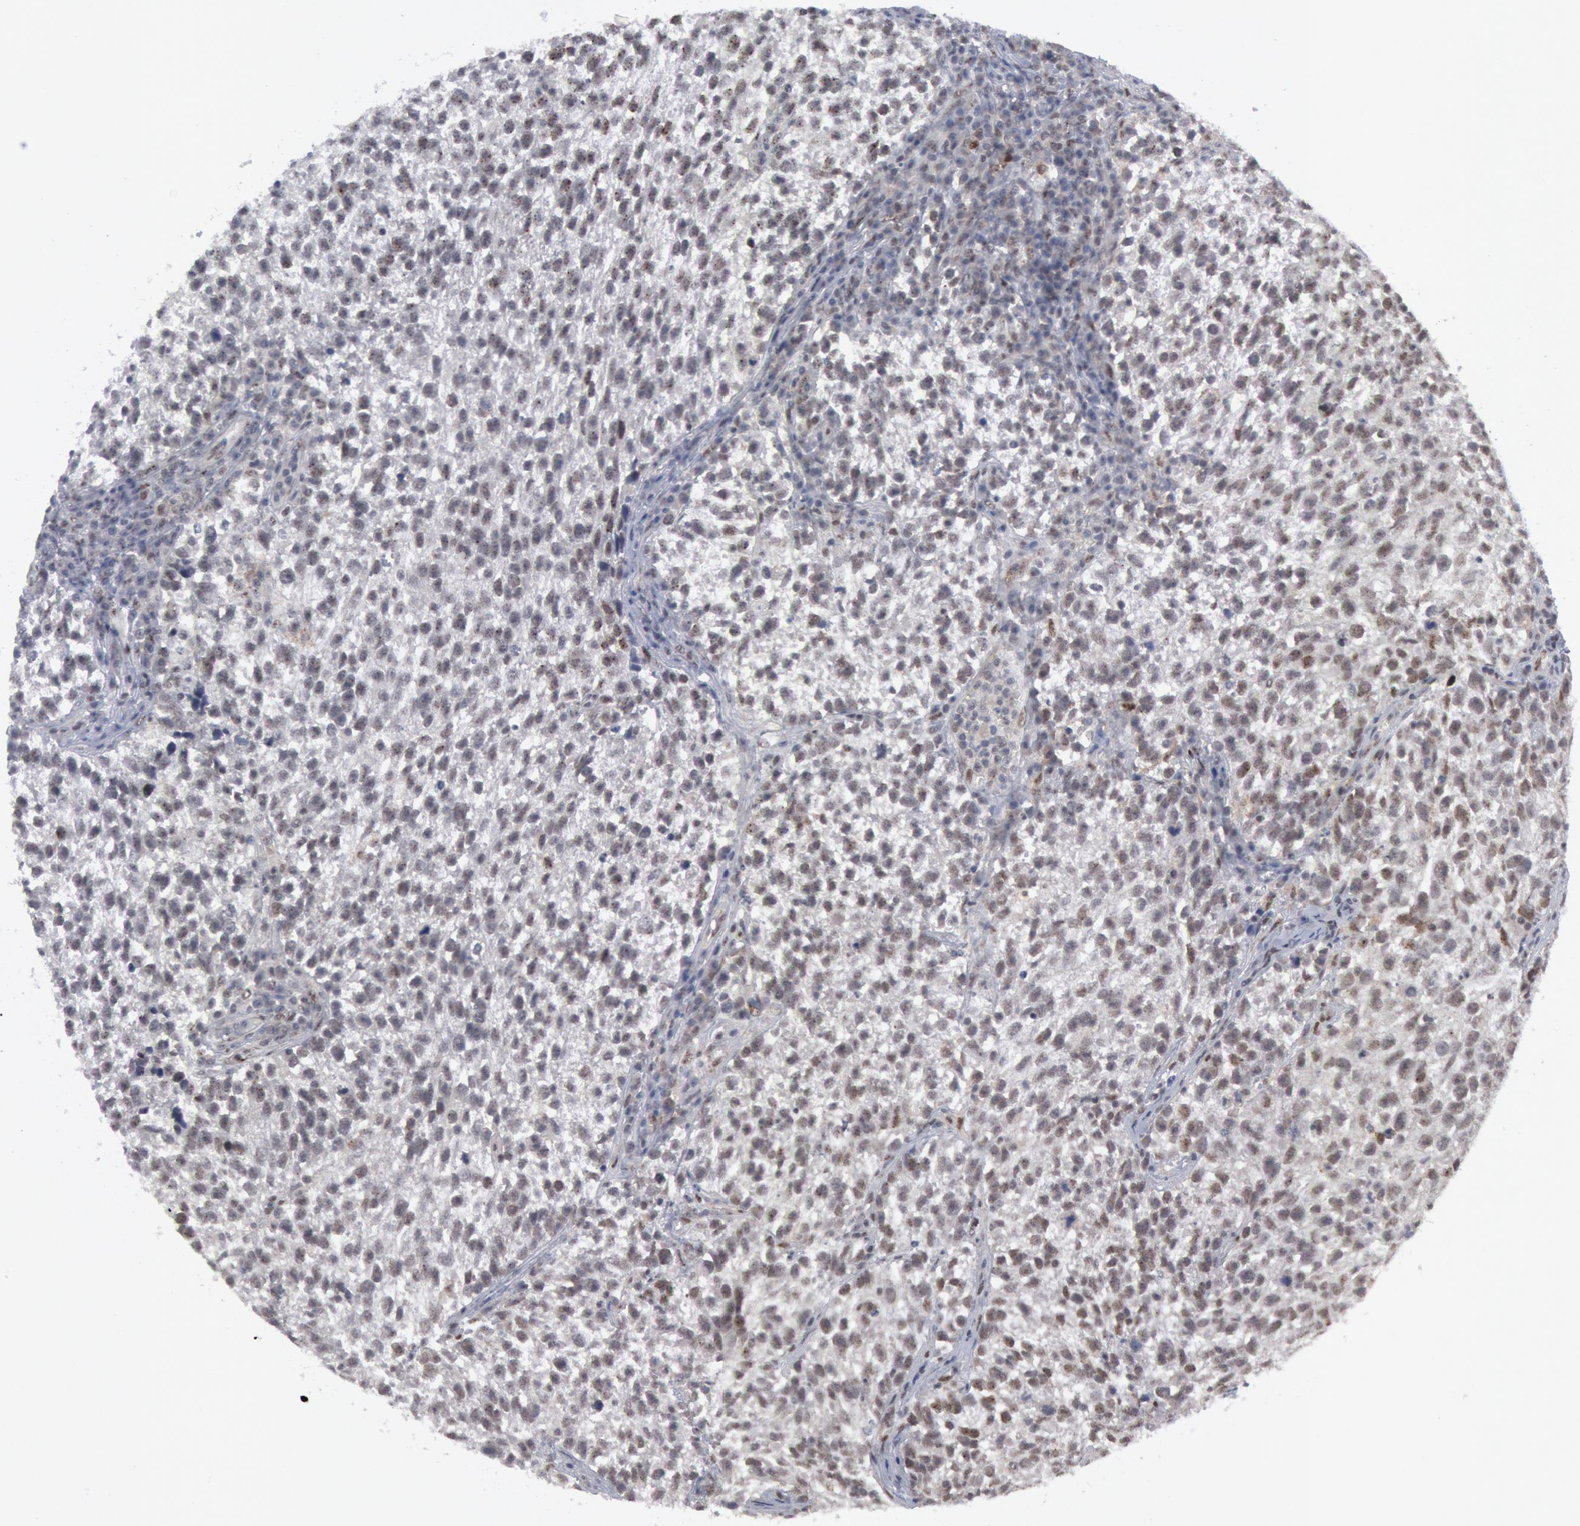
{"staining": {"intensity": "weak", "quantity": "<25%", "location": "nuclear"}, "tissue": "testis cancer", "cell_type": "Tumor cells", "image_type": "cancer", "snomed": [{"axis": "morphology", "description": "Seminoma, NOS"}, {"axis": "topography", "description": "Testis"}], "caption": "The photomicrograph demonstrates no staining of tumor cells in testis cancer (seminoma).", "gene": "FOXO1", "patient": {"sex": "male", "age": 38}}